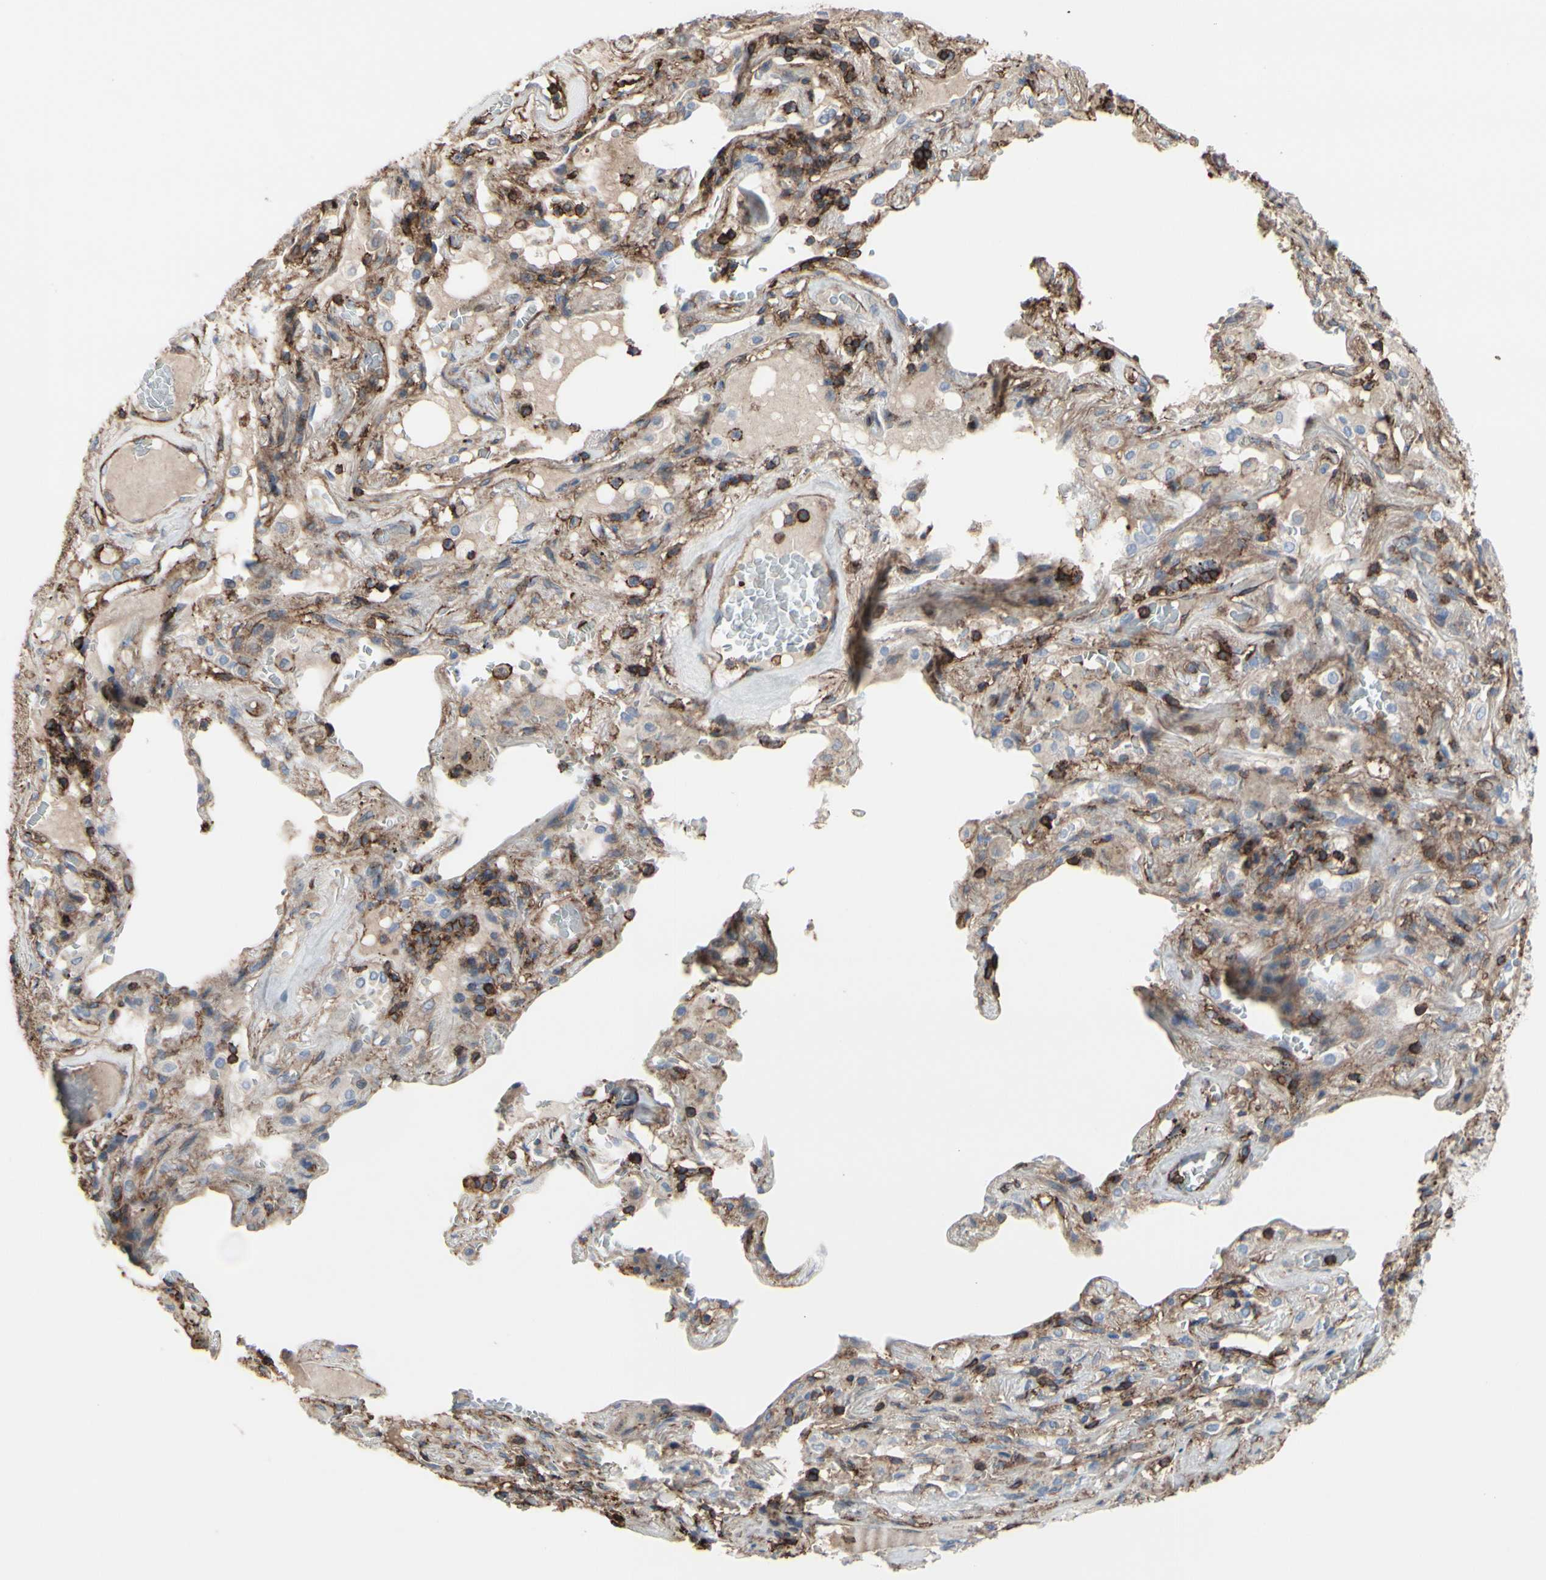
{"staining": {"intensity": "weak", "quantity": ">75%", "location": "cytoplasmic/membranous"}, "tissue": "lung cancer", "cell_type": "Tumor cells", "image_type": "cancer", "snomed": [{"axis": "morphology", "description": "Squamous cell carcinoma, NOS"}, {"axis": "topography", "description": "Lung"}], "caption": "Lung squamous cell carcinoma stained with IHC displays weak cytoplasmic/membranous staining in about >75% of tumor cells.", "gene": "ANXA6", "patient": {"sex": "male", "age": 57}}